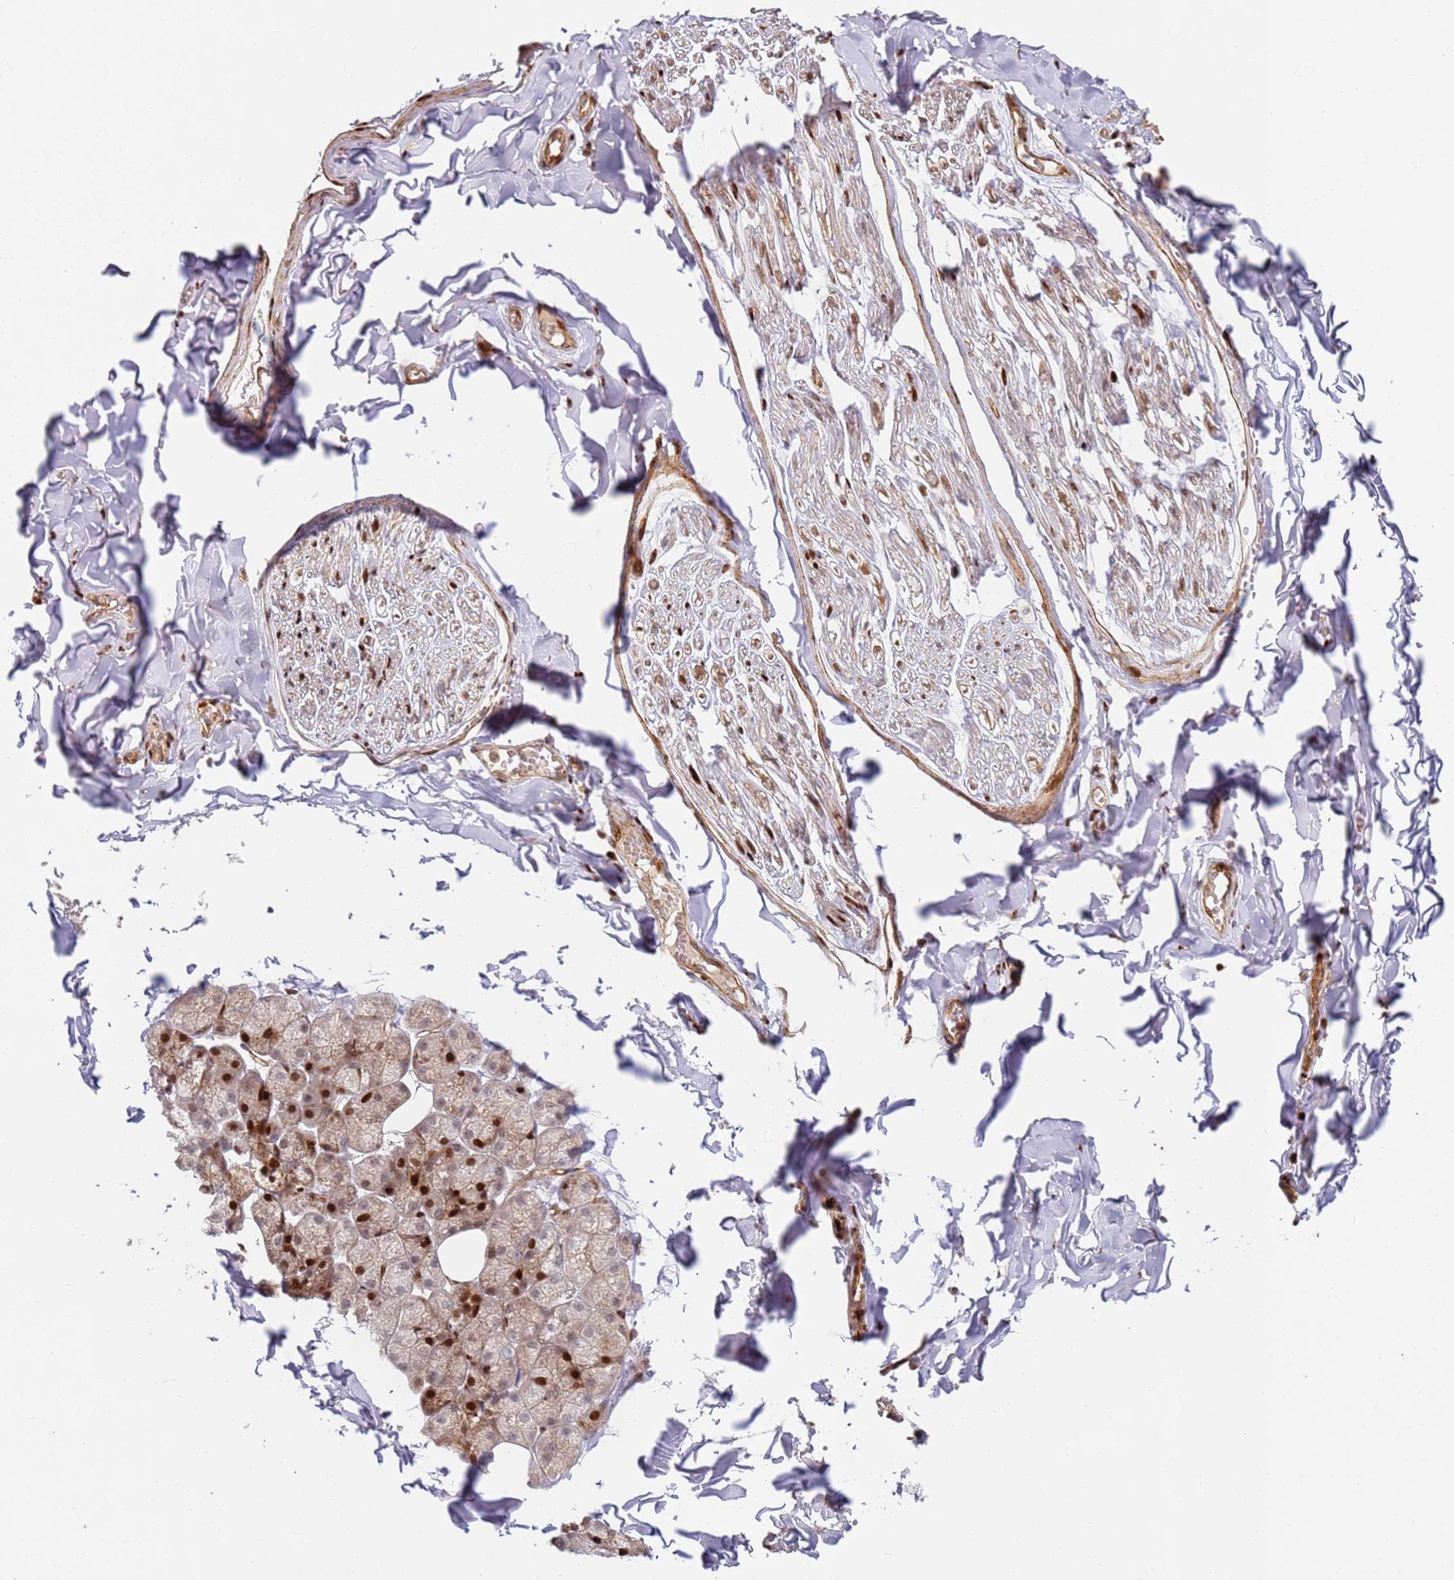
{"staining": {"intensity": "moderate", "quantity": ">75%", "location": "cytoplasmic/membranous"}, "tissue": "adipose tissue", "cell_type": "Adipocytes", "image_type": "normal", "snomed": [{"axis": "morphology", "description": "Normal tissue, NOS"}, {"axis": "topography", "description": "Salivary gland"}, {"axis": "topography", "description": "Peripheral nerve tissue"}], "caption": "High-power microscopy captured an immunohistochemistry micrograph of normal adipose tissue, revealing moderate cytoplasmic/membranous positivity in about >75% of adipocytes.", "gene": "TMEM233", "patient": {"sex": "male", "age": 38}}